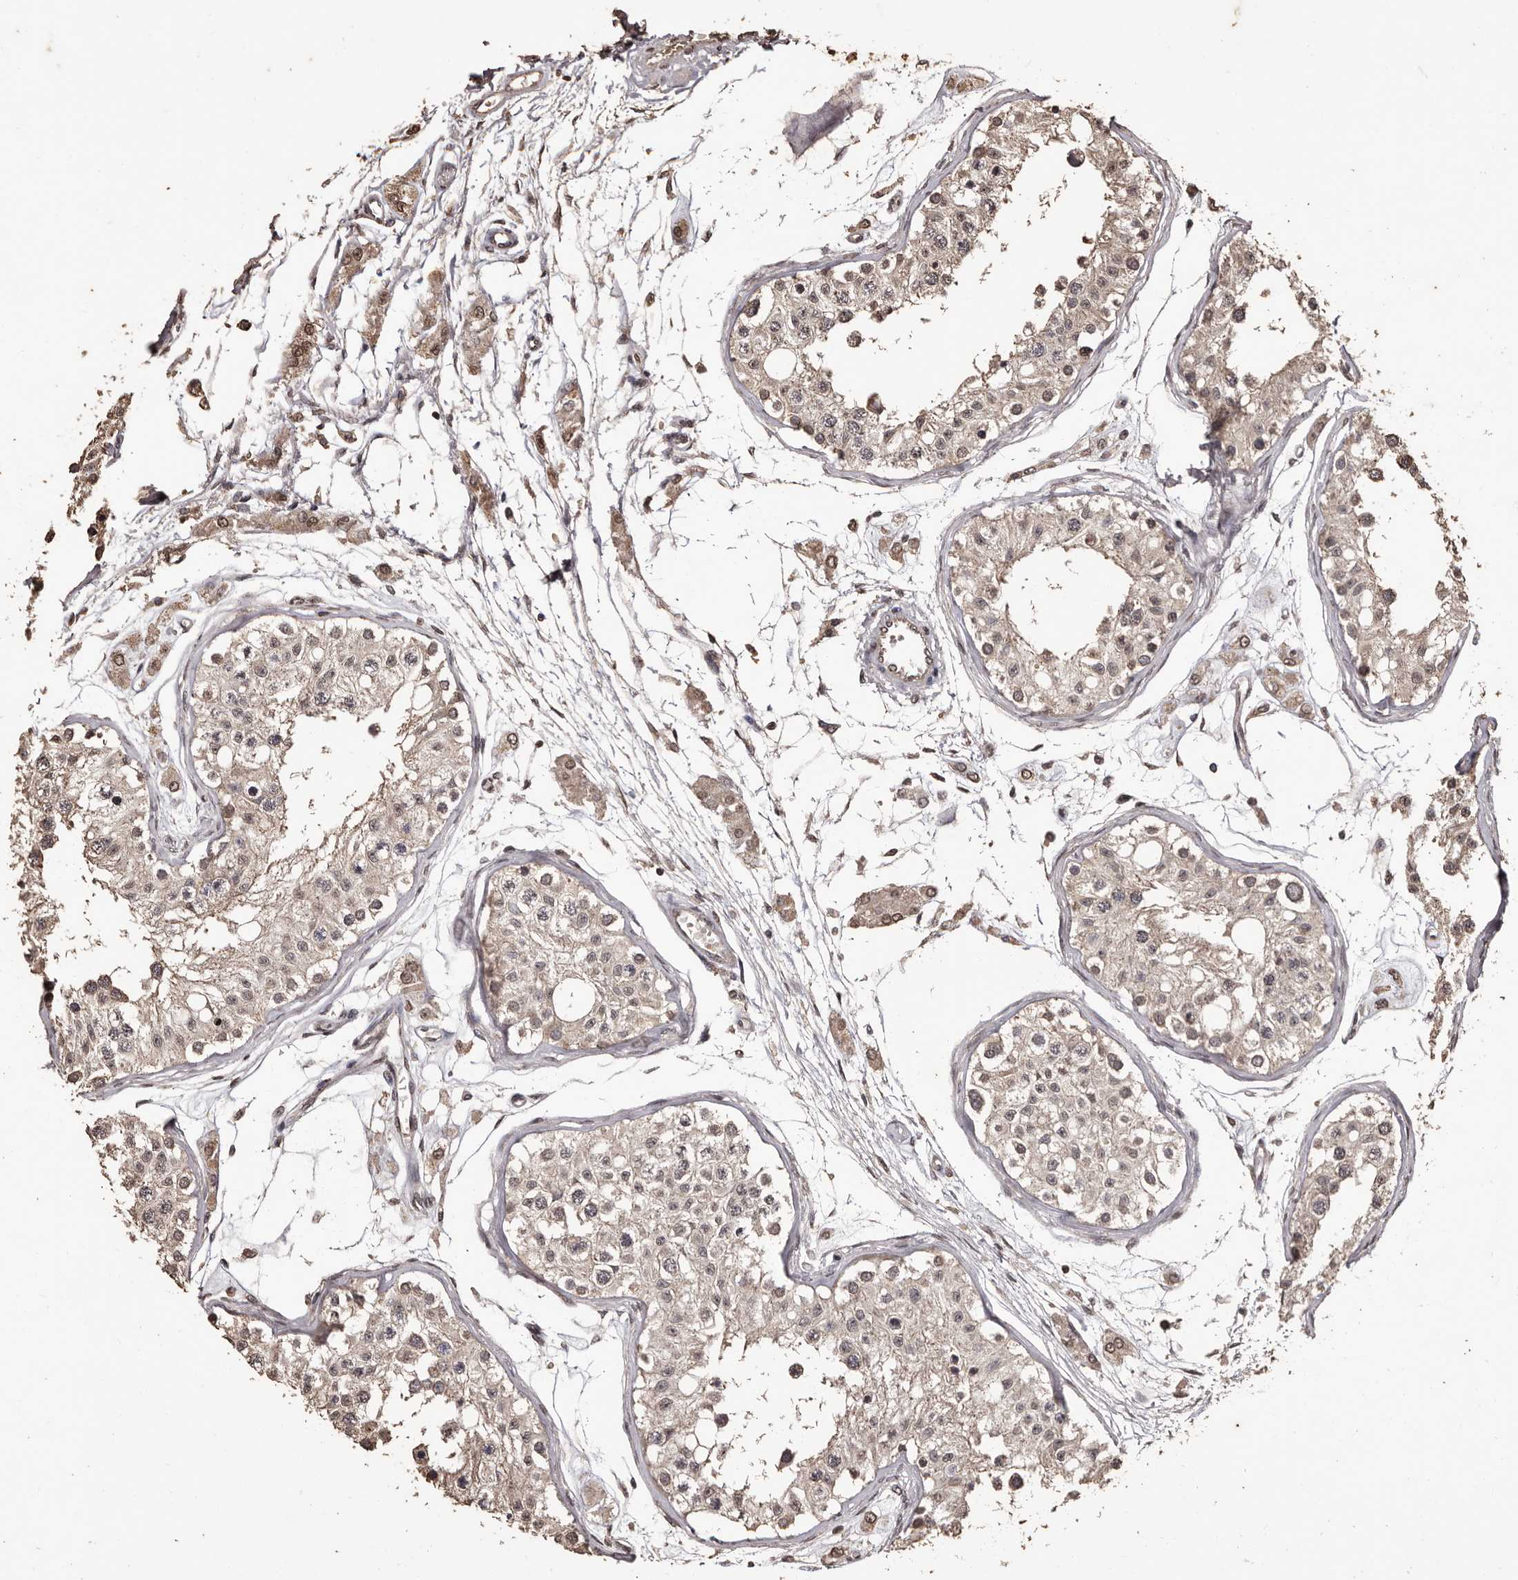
{"staining": {"intensity": "weak", "quantity": "25%-75%", "location": "cytoplasmic/membranous"}, "tissue": "testis", "cell_type": "Cells in seminiferous ducts", "image_type": "normal", "snomed": [{"axis": "morphology", "description": "Normal tissue, NOS"}, {"axis": "morphology", "description": "Adenocarcinoma, metastatic, NOS"}, {"axis": "topography", "description": "Testis"}], "caption": "The immunohistochemical stain shows weak cytoplasmic/membranous expression in cells in seminiferous ducts of benign testis. (DAB IHC, brown staining for protein, blue staining for nuclei).", "gene": "NAV1", "patient": {"sex": "male", "age": 26}}